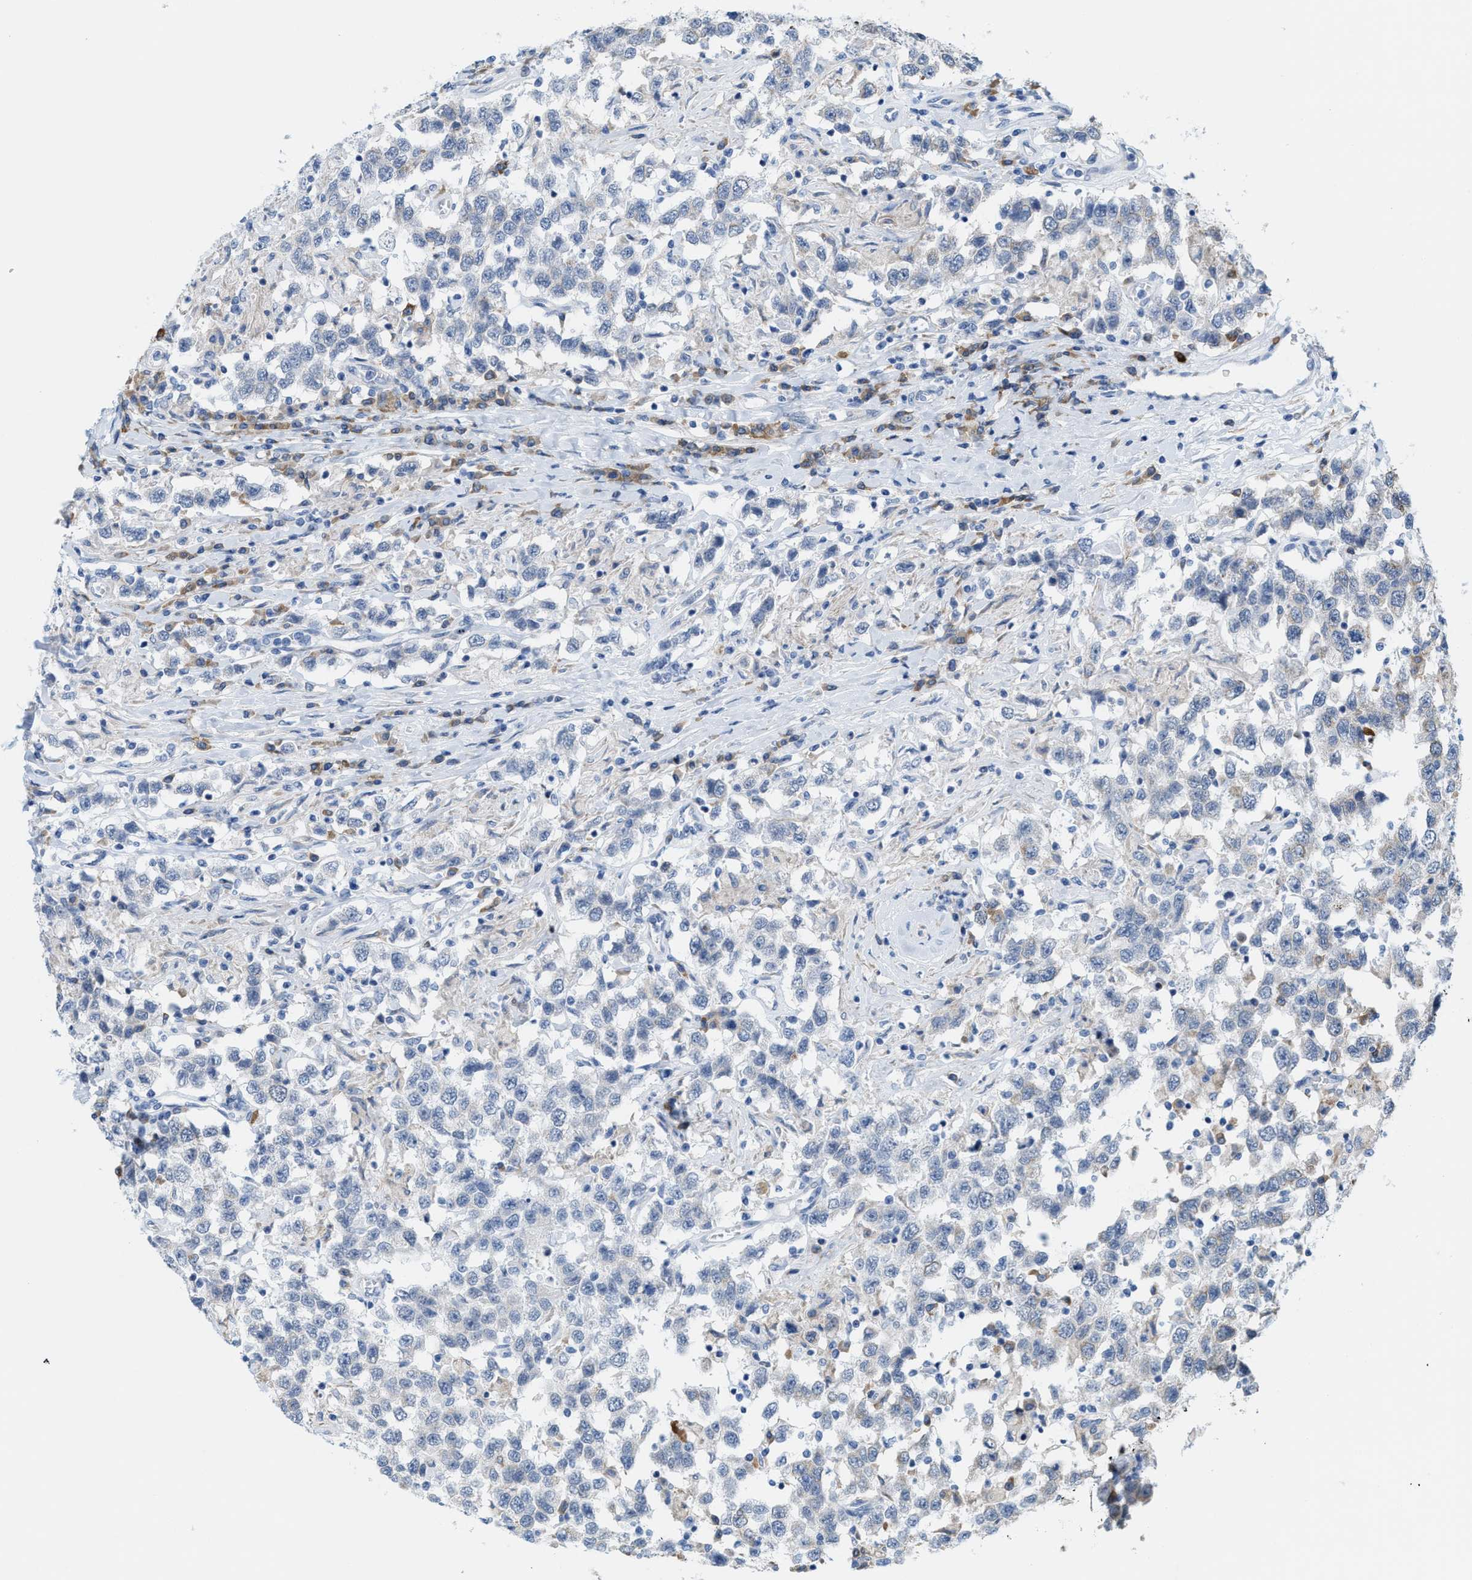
{"staining": {"intensity": "negative", "quantity": "none", "location": "none"}, "tissue": "testis cancer", "cell_type": "Tumor cells", "image_type": "cancer", "snomed": [{"axis": "morphology", "description": "Seminoma, NOS"}, {"axis": "topography", "description": "Testis"}], "caption": "The micrograph displays no significant positivity in tumor cells of testis cancer.", "gene": "KIFC3", "patient": {"sex": "male", "age": 41}}